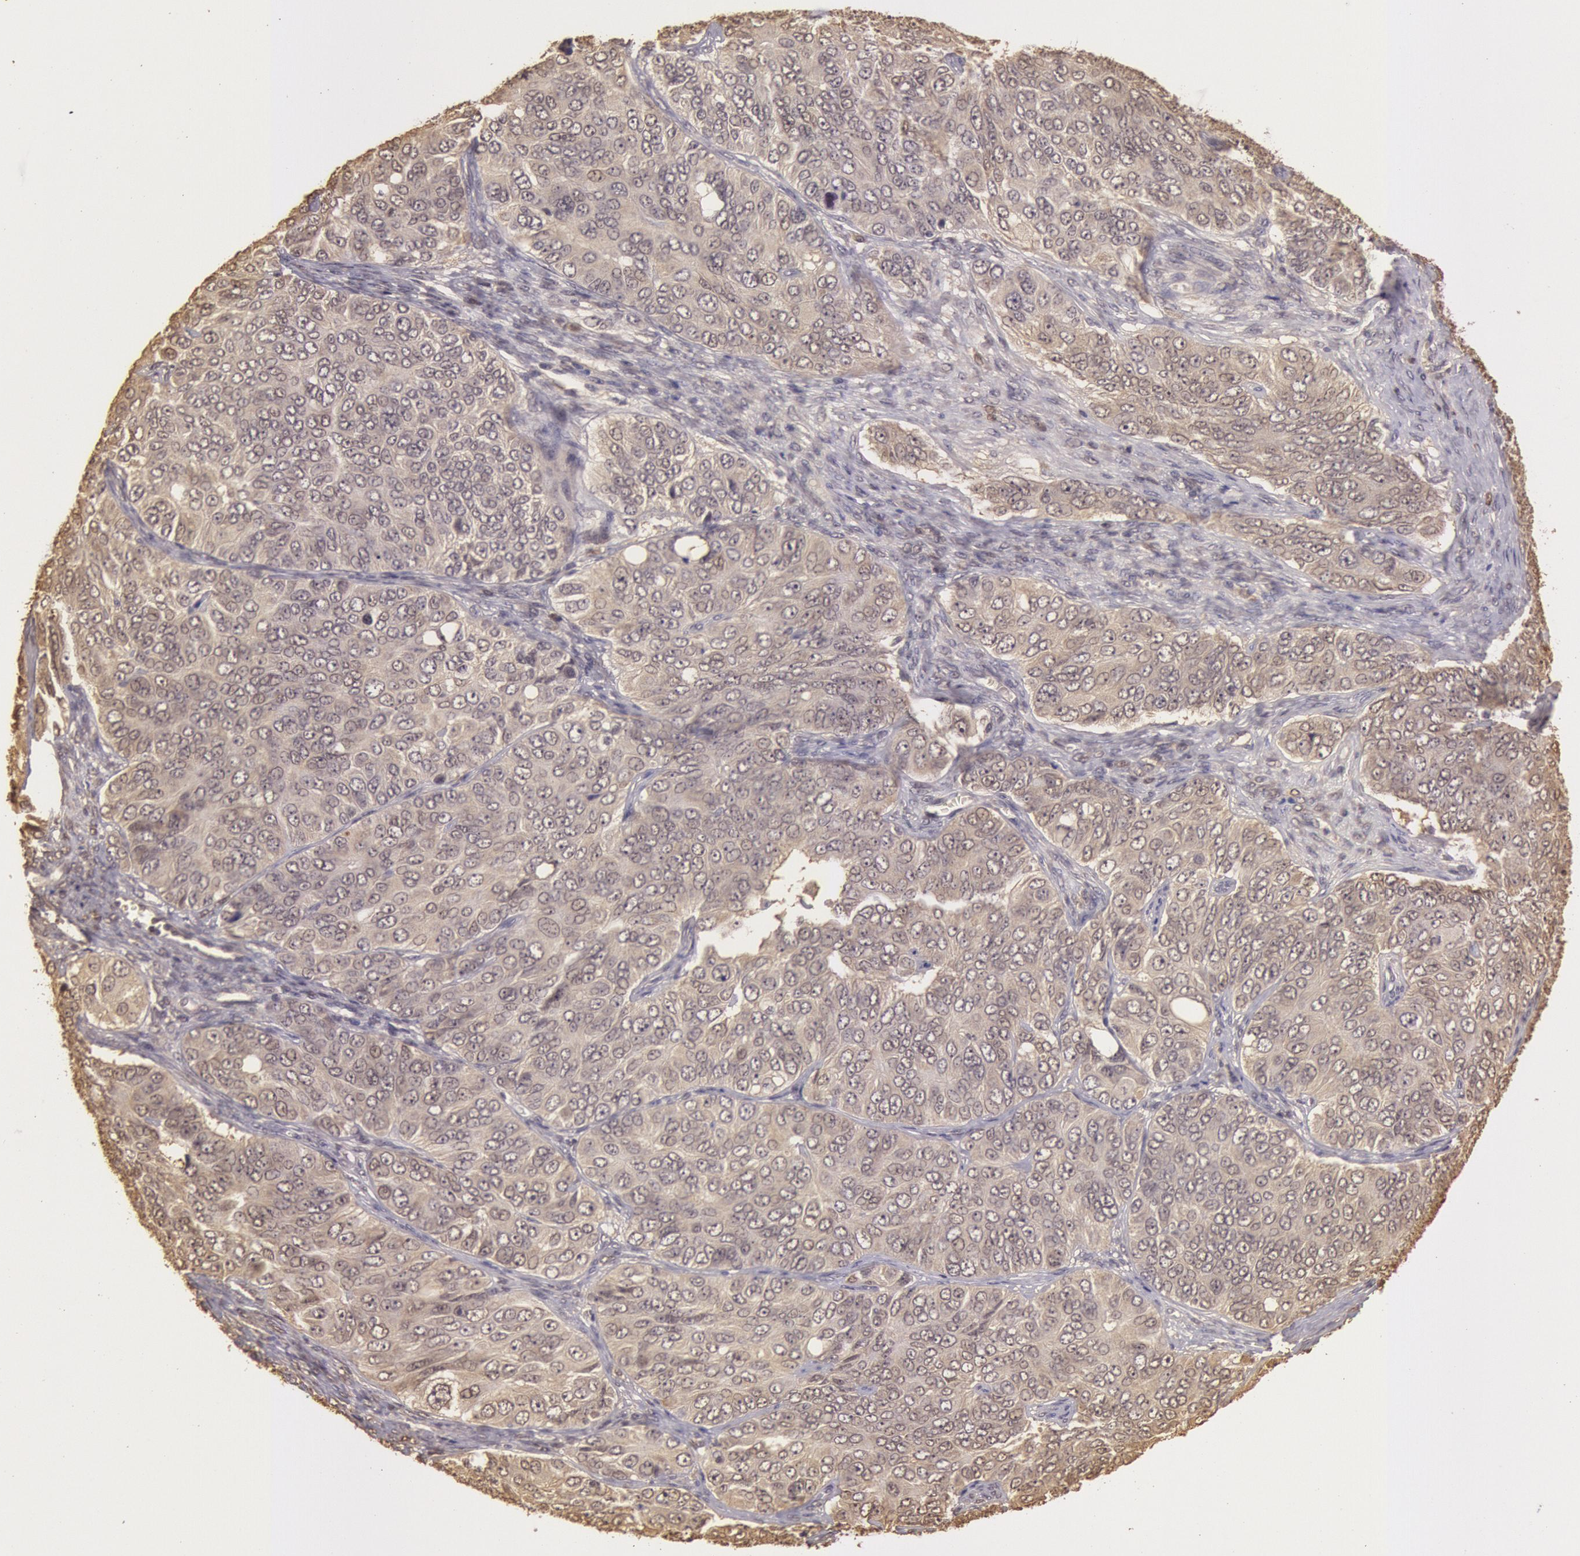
{"staining": {"intensity": "weak", "quantity": ">75%", "location": "cytoplasmic/membranous"}, "tissue": "ovarian cancer", "cell_type": "Tumor cells", "image_type": "cancer", "snomed": [{"axis": "morphology", "description": "Carcinoma, endometroid"}, {"axis": "topography", "description": "Ovary"}], "caption": "A high-resolution histopathology image shows immunohistochemistry (IHC) staining of endometroid carcinoma (ovarian), which exhibits weak cytoplasmic/membranous expression in approximately >75% of tumor cells. (brown staining indicates protein expression, while blue staining denotes nuclei).", "gene": "SOD1", "patient": {"sex": "female", "age": 51}}